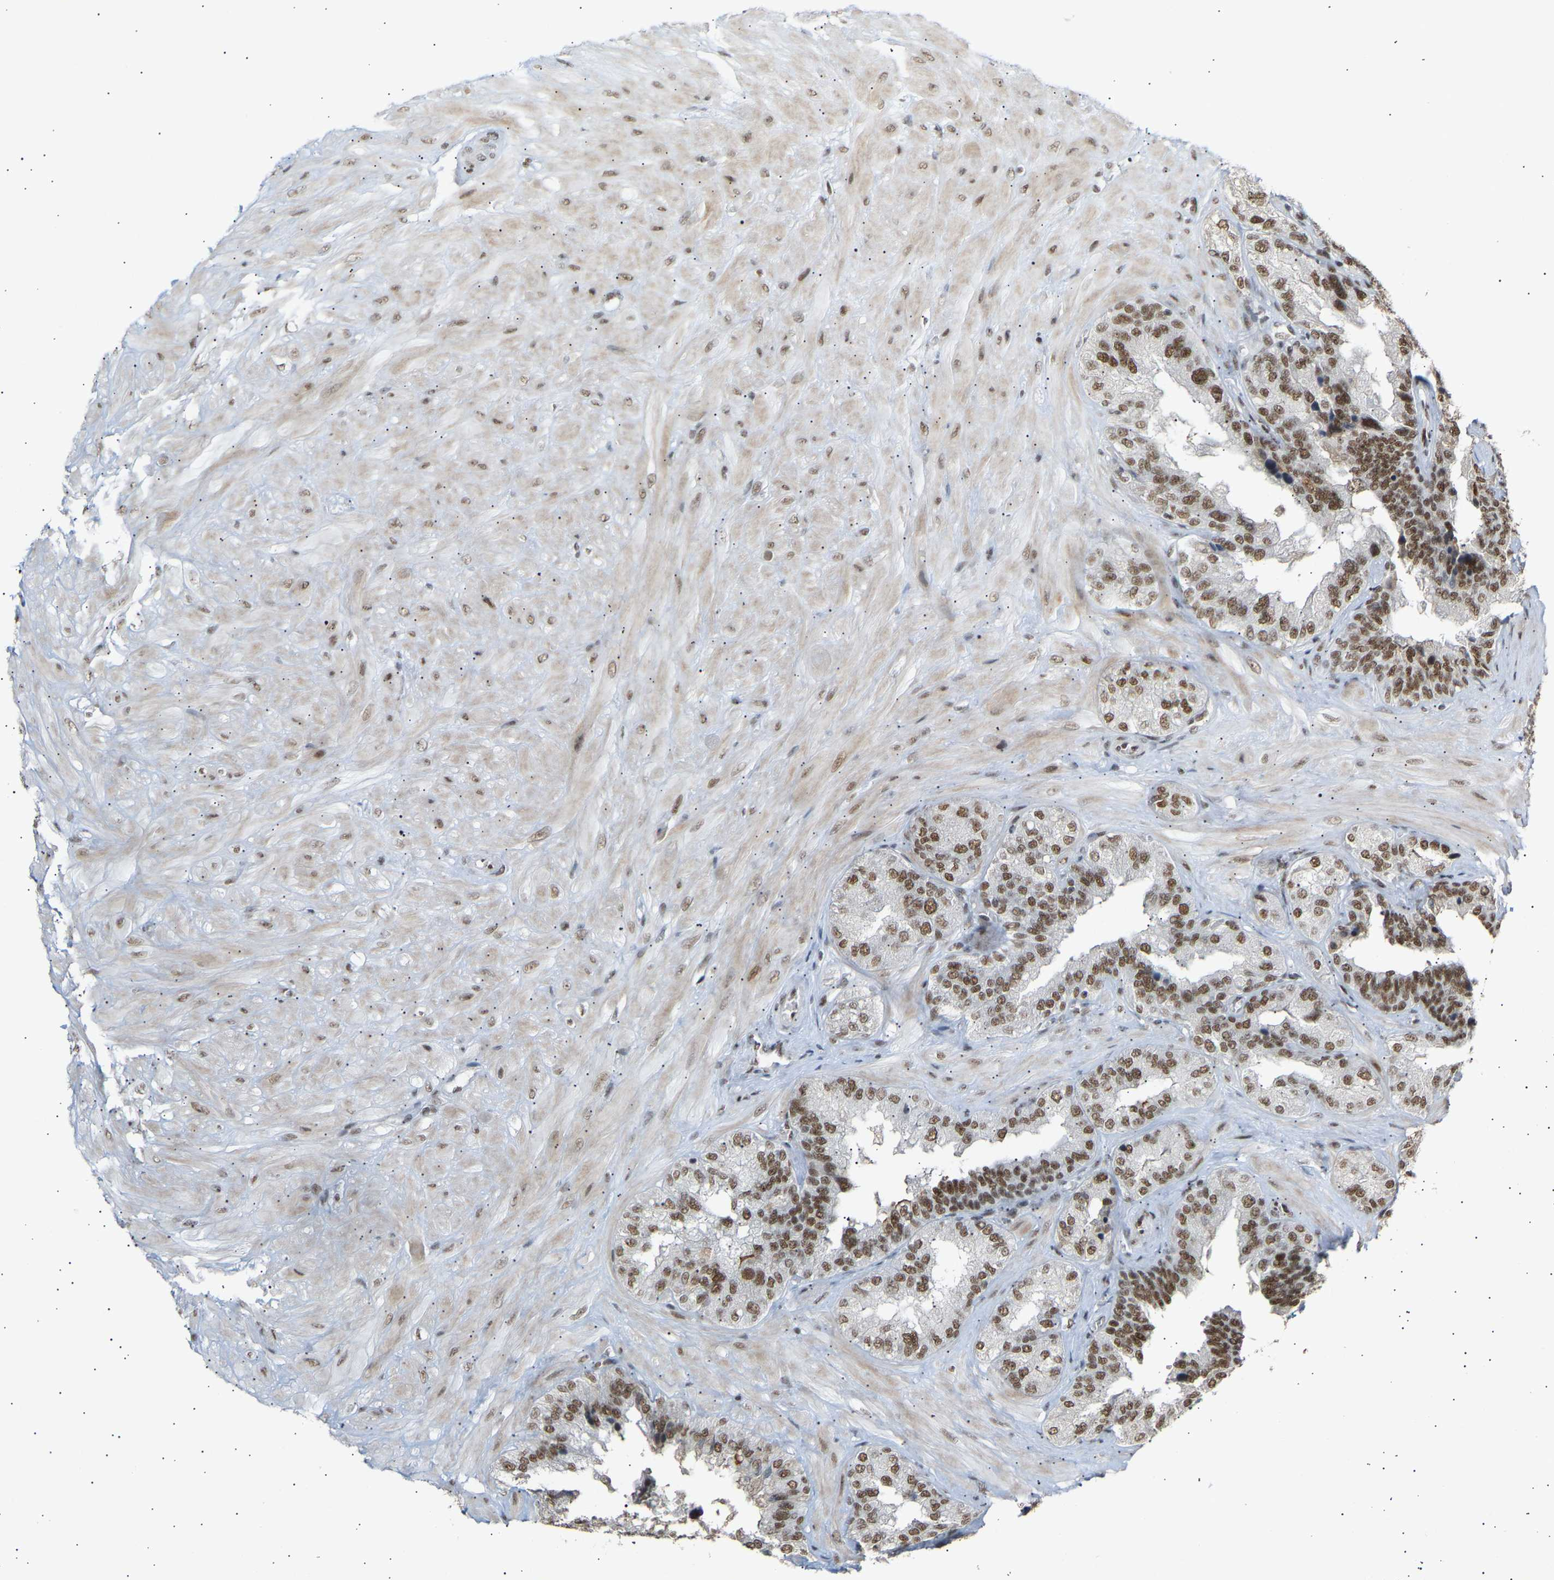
{"staining": {"intensity": "moderate", "quantity": ">75%", "location": "nuclear"}, "tissue": "seminal vesicle", "cell_type": "Glandular cells", "image_type": "normal", "snomed": [{"axis": "morphology", "description": "Normal tissue, NOS"}, {"axis": "topography", "description": "Prostate"}, {"axis": "topography", "description": "Seminal veicle"}], "caption": "The photomicrograph exhibits staining of benign seminal vesicle, revealing moderate nuclear protein expression (brown color) within glandular cells.", "gene": "NELFB", "patient": {"sex": "male", "age": 51}}